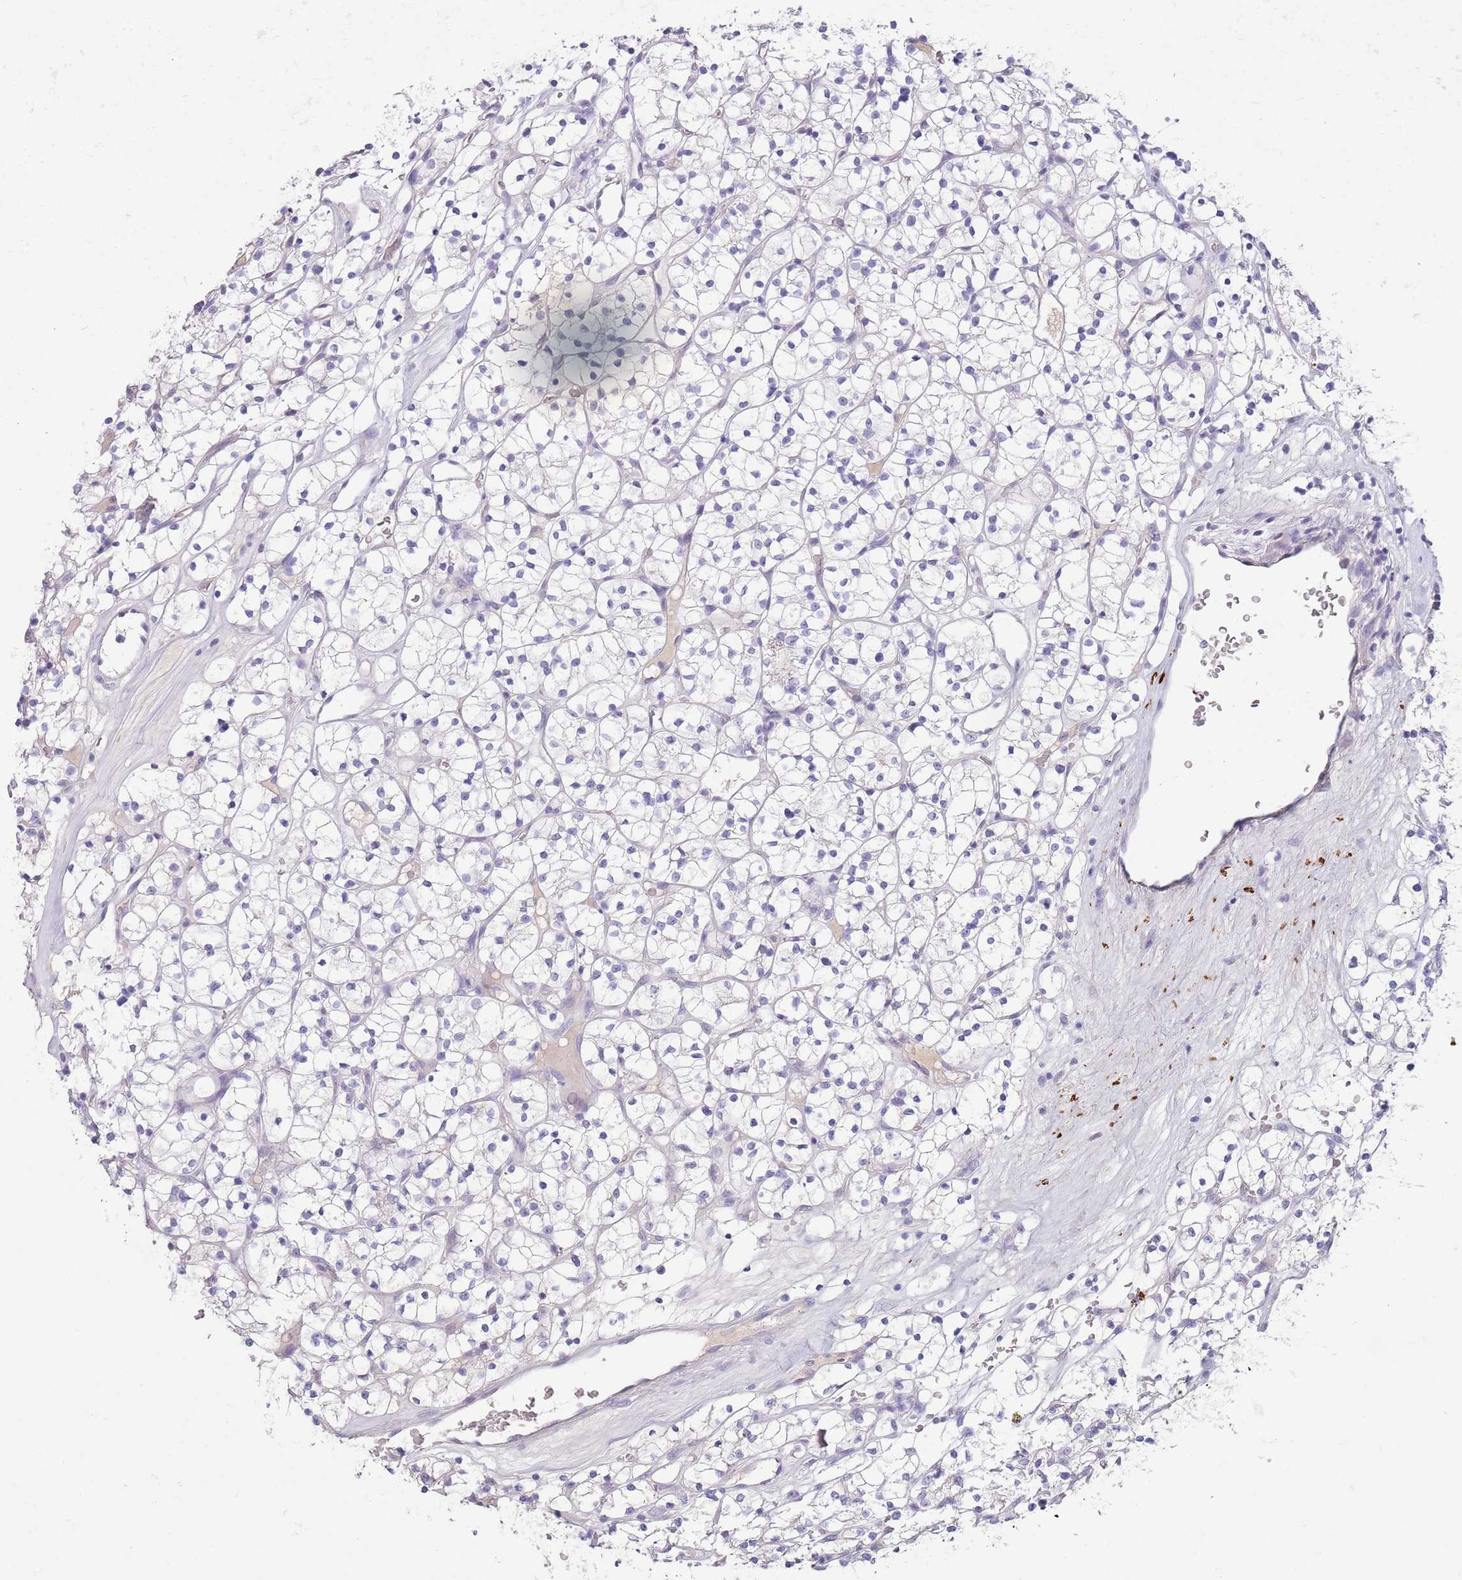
{"staining": {"intensity": "negative", "quantity": "none", "location": "none"}, "tissue": "renal cancer", "cell_type": "Tumor cells", "image_type": "cancer", "snomed": [{"axis": "morphology", "description": "Adenocarcinoma, NOS"}, {"axis": "topography", "description": "Kidney"}], "caption": "The immunohistochemistry image has no significant staining in tumor cells of adenocarcinoma (renal) tissue.", "gene": "TOX2", "patient": {"sex": "female", "age": 64}}